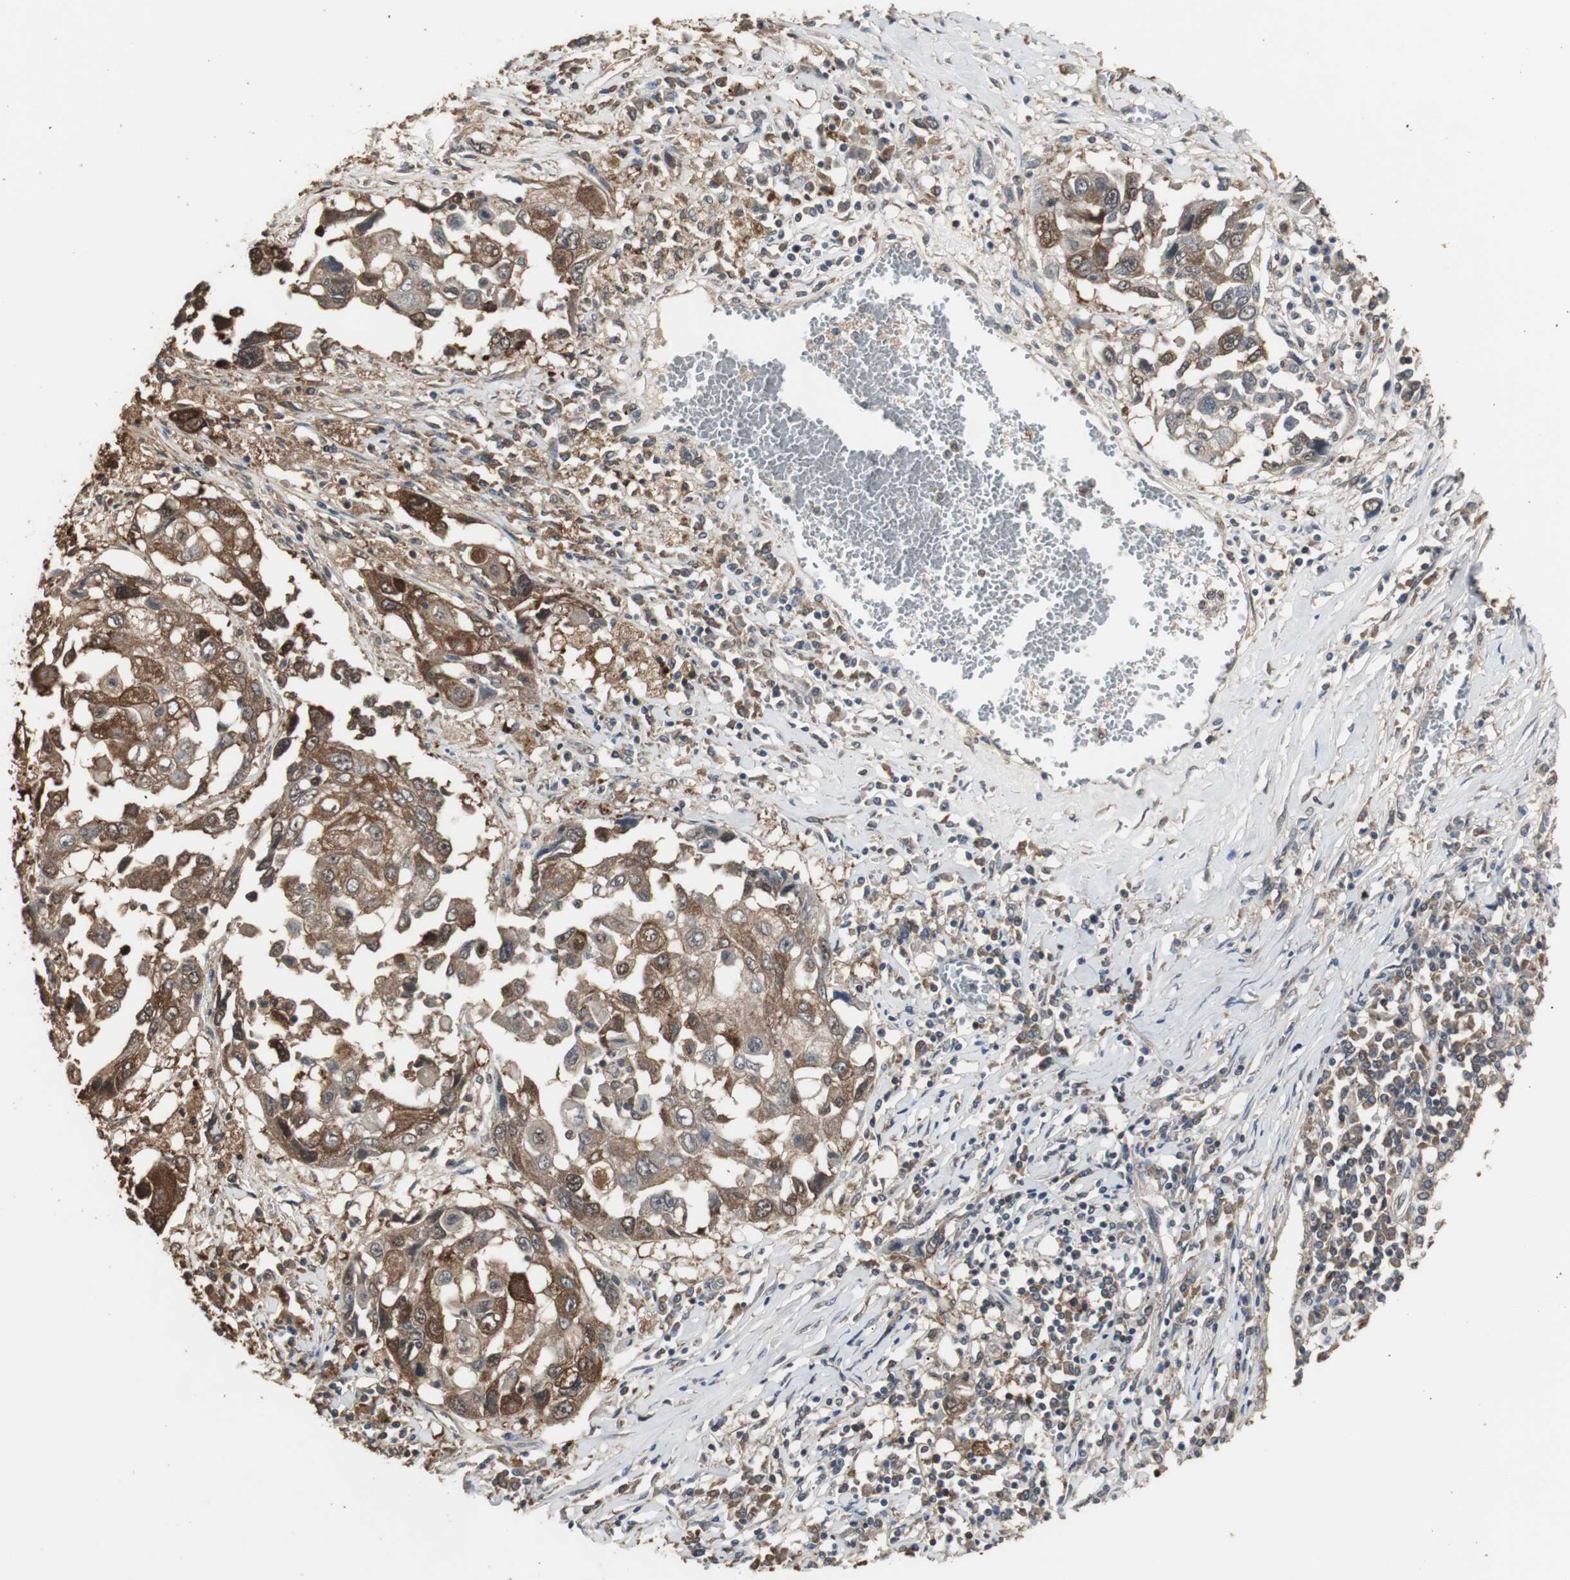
{"staining": {"intensity": "moderate", "quantity": ">75%", "location": "cytoplasmic/membranous"}, "tissue": "lung cancer", "cell_type": "Tumor cells", "image_type": "cancer", "snomed": [{"axis": "morphology", "description": "Squamous cell carcinoma, NOS"}, {"axis": "topography", "description": "Lung"}], "caption": "Lung squamous cell carcinoma stained with IHC shows moderate cytoplasmic/membranous staining in about >75% of tumor cells.", "gene": "HPRT1", "patient": {"sex": "male", "age": 71}}